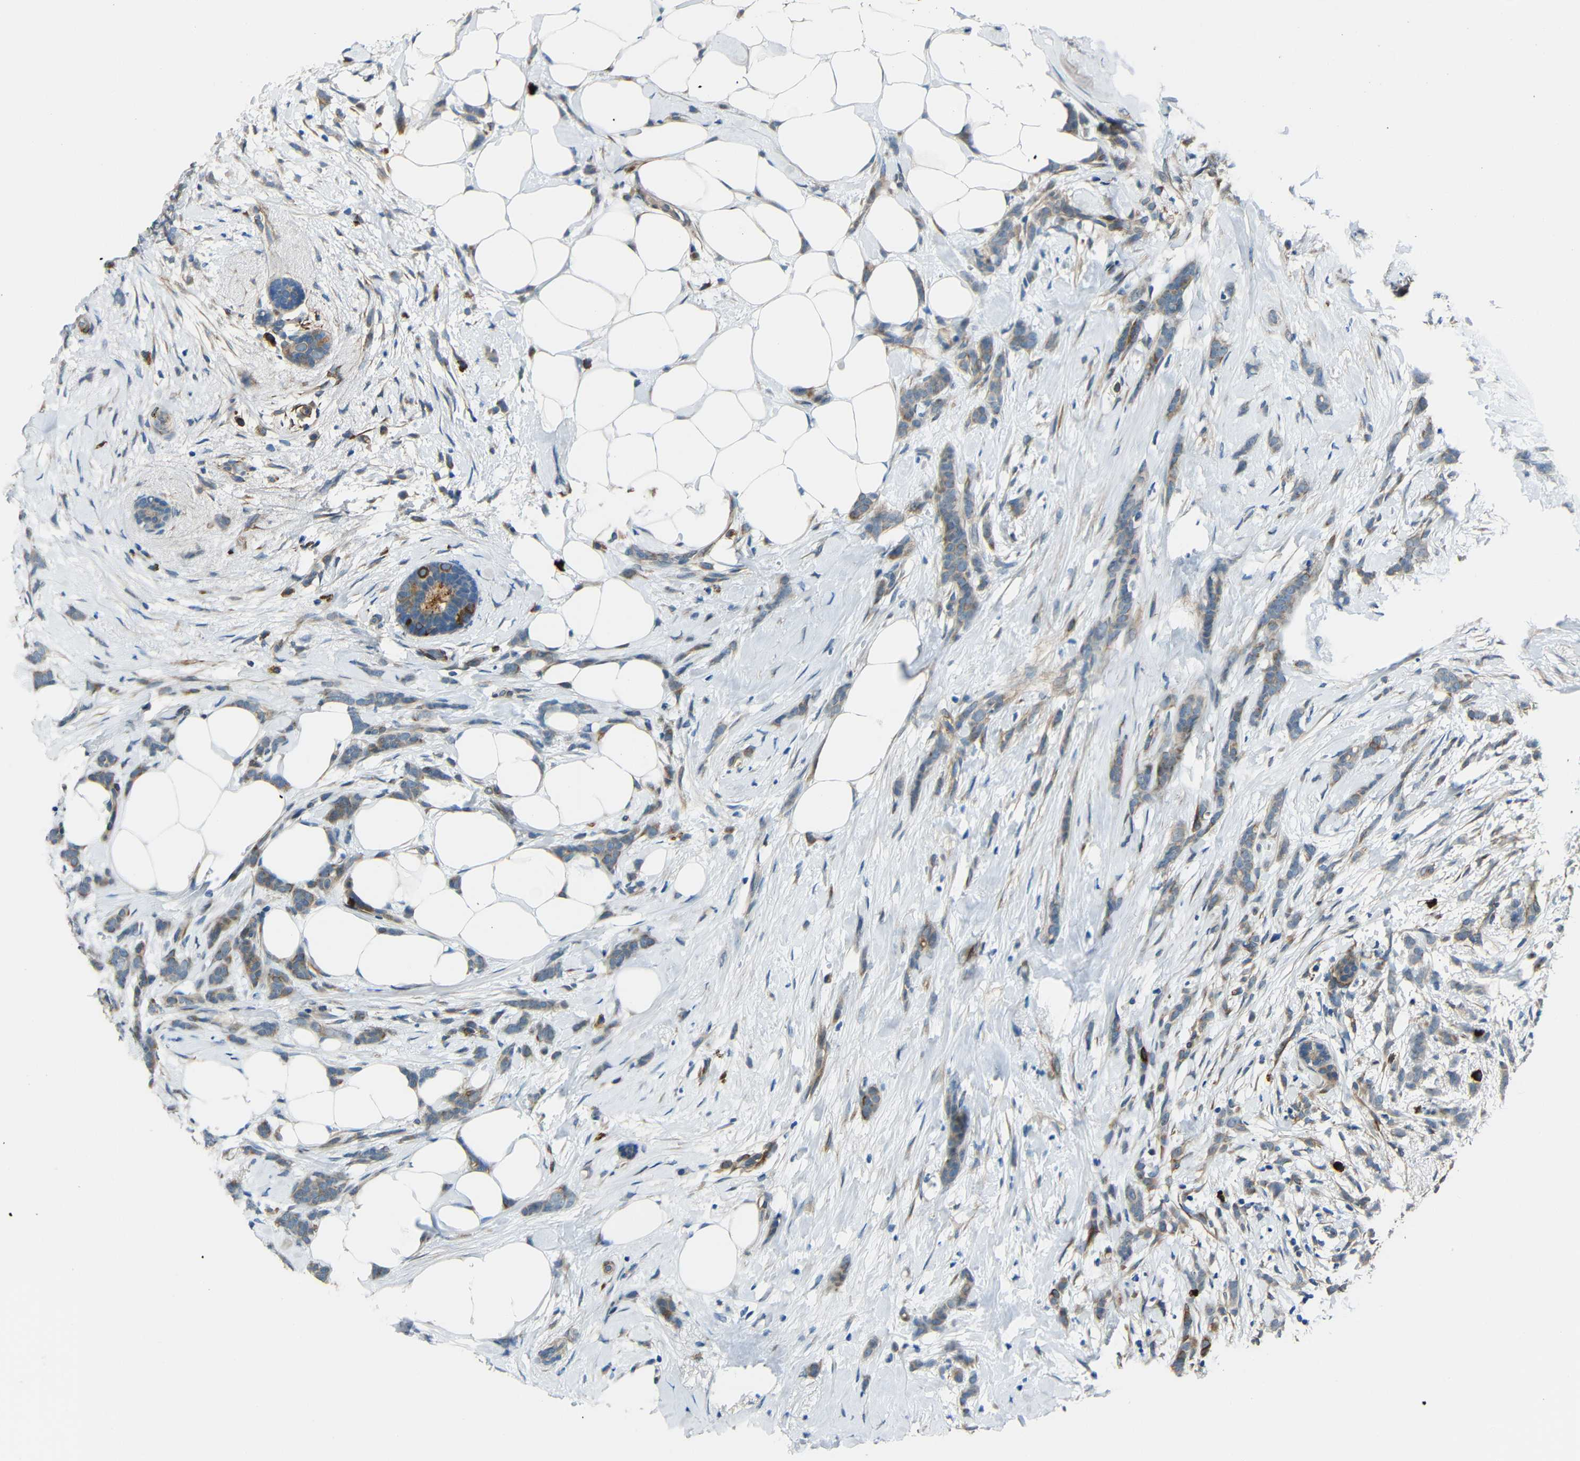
{"staining": {"intensity": "weak", "quantity": ">75%", "location": "cytoplasmic/membranous"}, "tissue": "breast cancer", "cell_type": "Tumor cells", "image_type": "cancer", "snomed": [{"axis": "morphology", "description": "Lobular carcinoma, in situ"}, {"axis": "morphology", "description": "Lobular carcinoma"}, {"axis": "topography", "description": "Breast"}], "caption": "Human lobular carcinoma (breast) stained with a protein marker exhibits weak staining in tumor cells.", "gene": "DCLK1", "patient": {"sex": "female", "age": 41}}